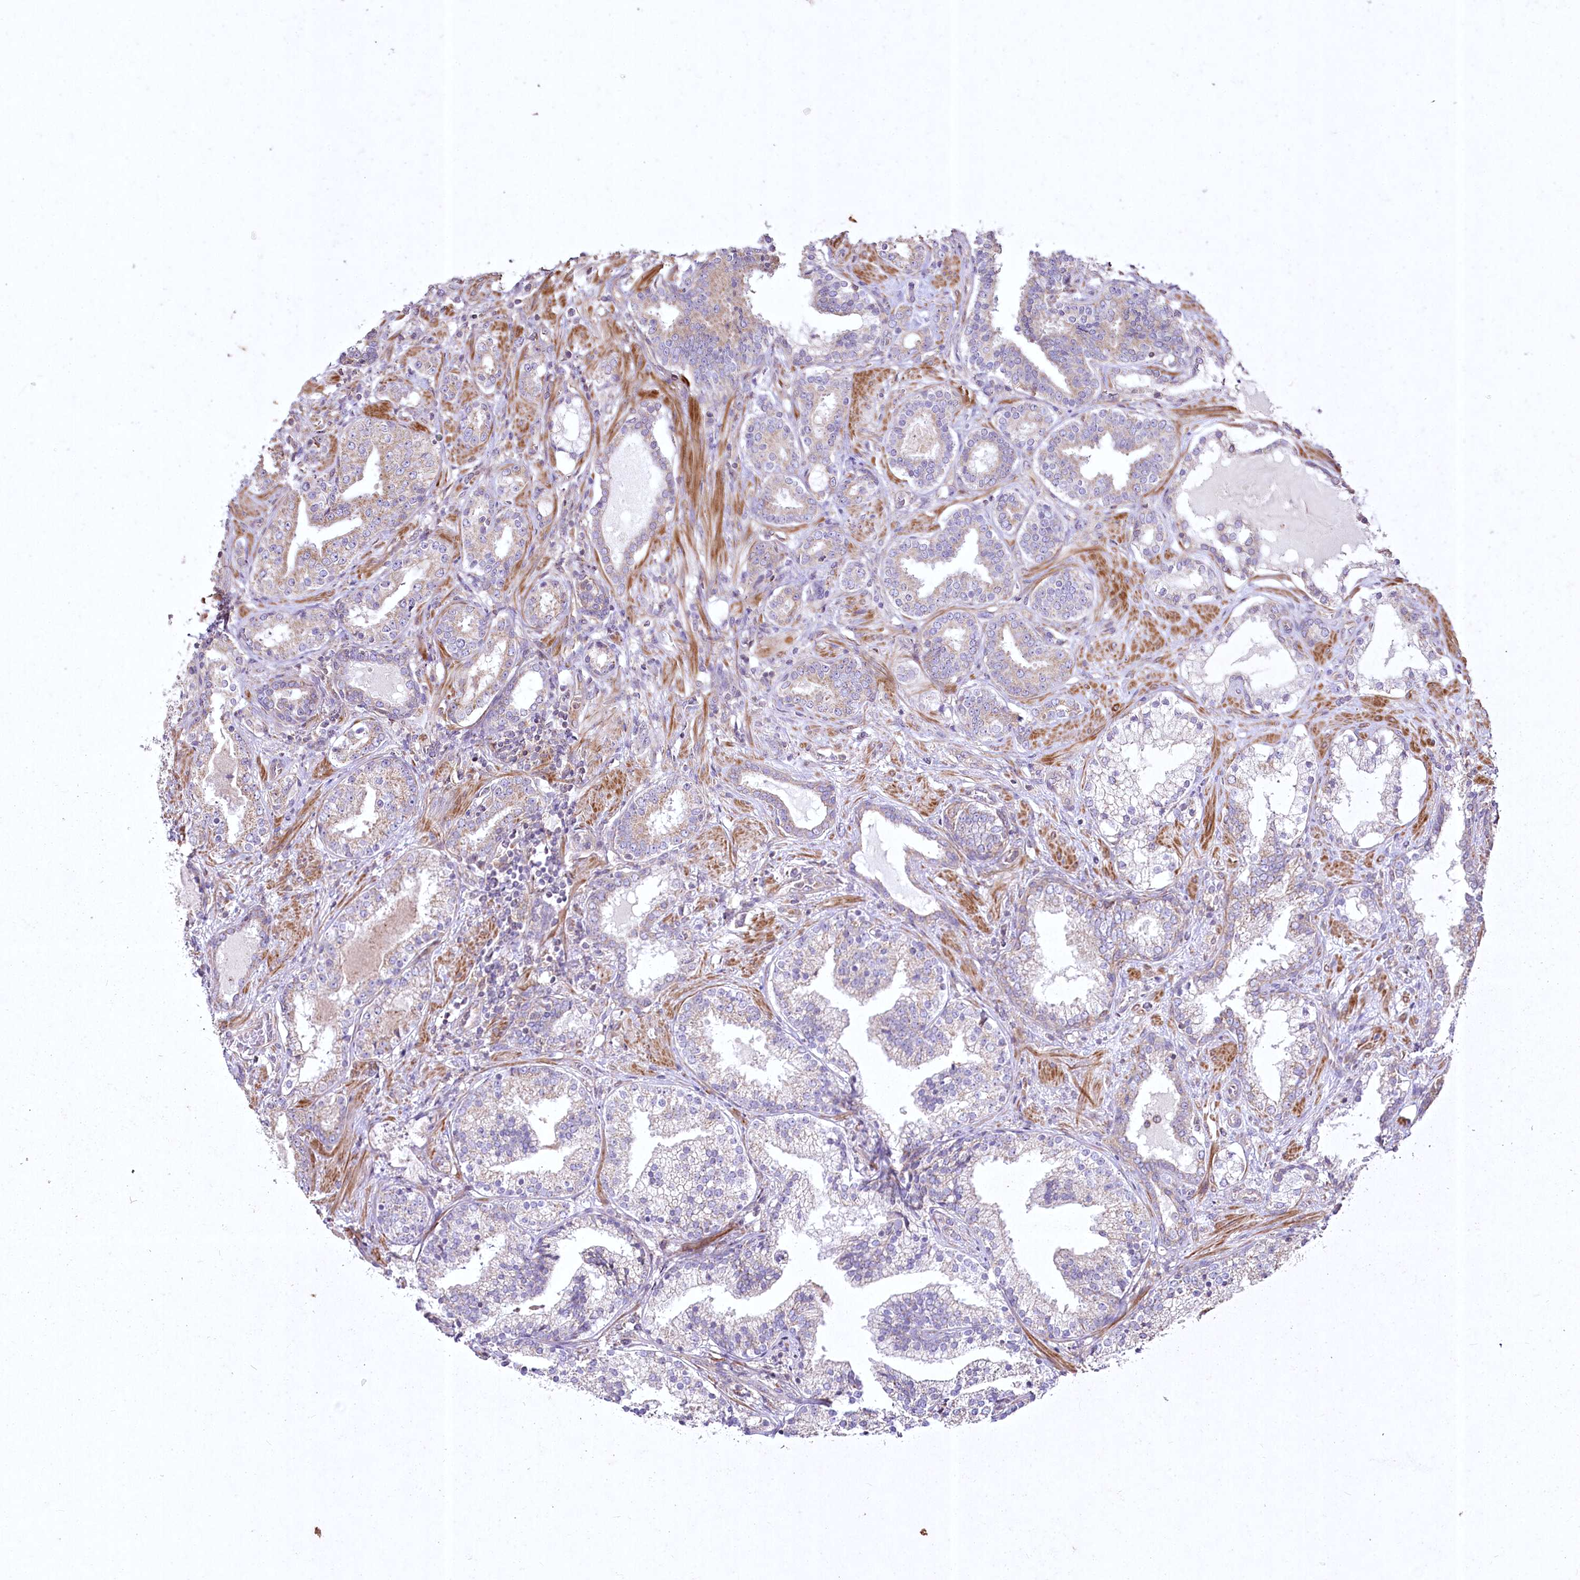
{"staining": {"intensity": "weak", "quantity": "<25%", "location": "cytoplasmic/membranous"}, "tissue": "prostate cancer", "cell_type": "Tumor cells", "image_type": "cancer", "snomed": [{"axis": "morphology", "description": "Adenocarcinoma, High grade"}, {"axis": "topography", "description": "Prostate"}], "caption": "This is an immunohistochemistry histopathology image of human prostate cancer (high-grade adenocarcinoma). There is no staining in tumor cells.", "gene": "SH3TC1", "patient": {"sex": "male", "age": 58}}